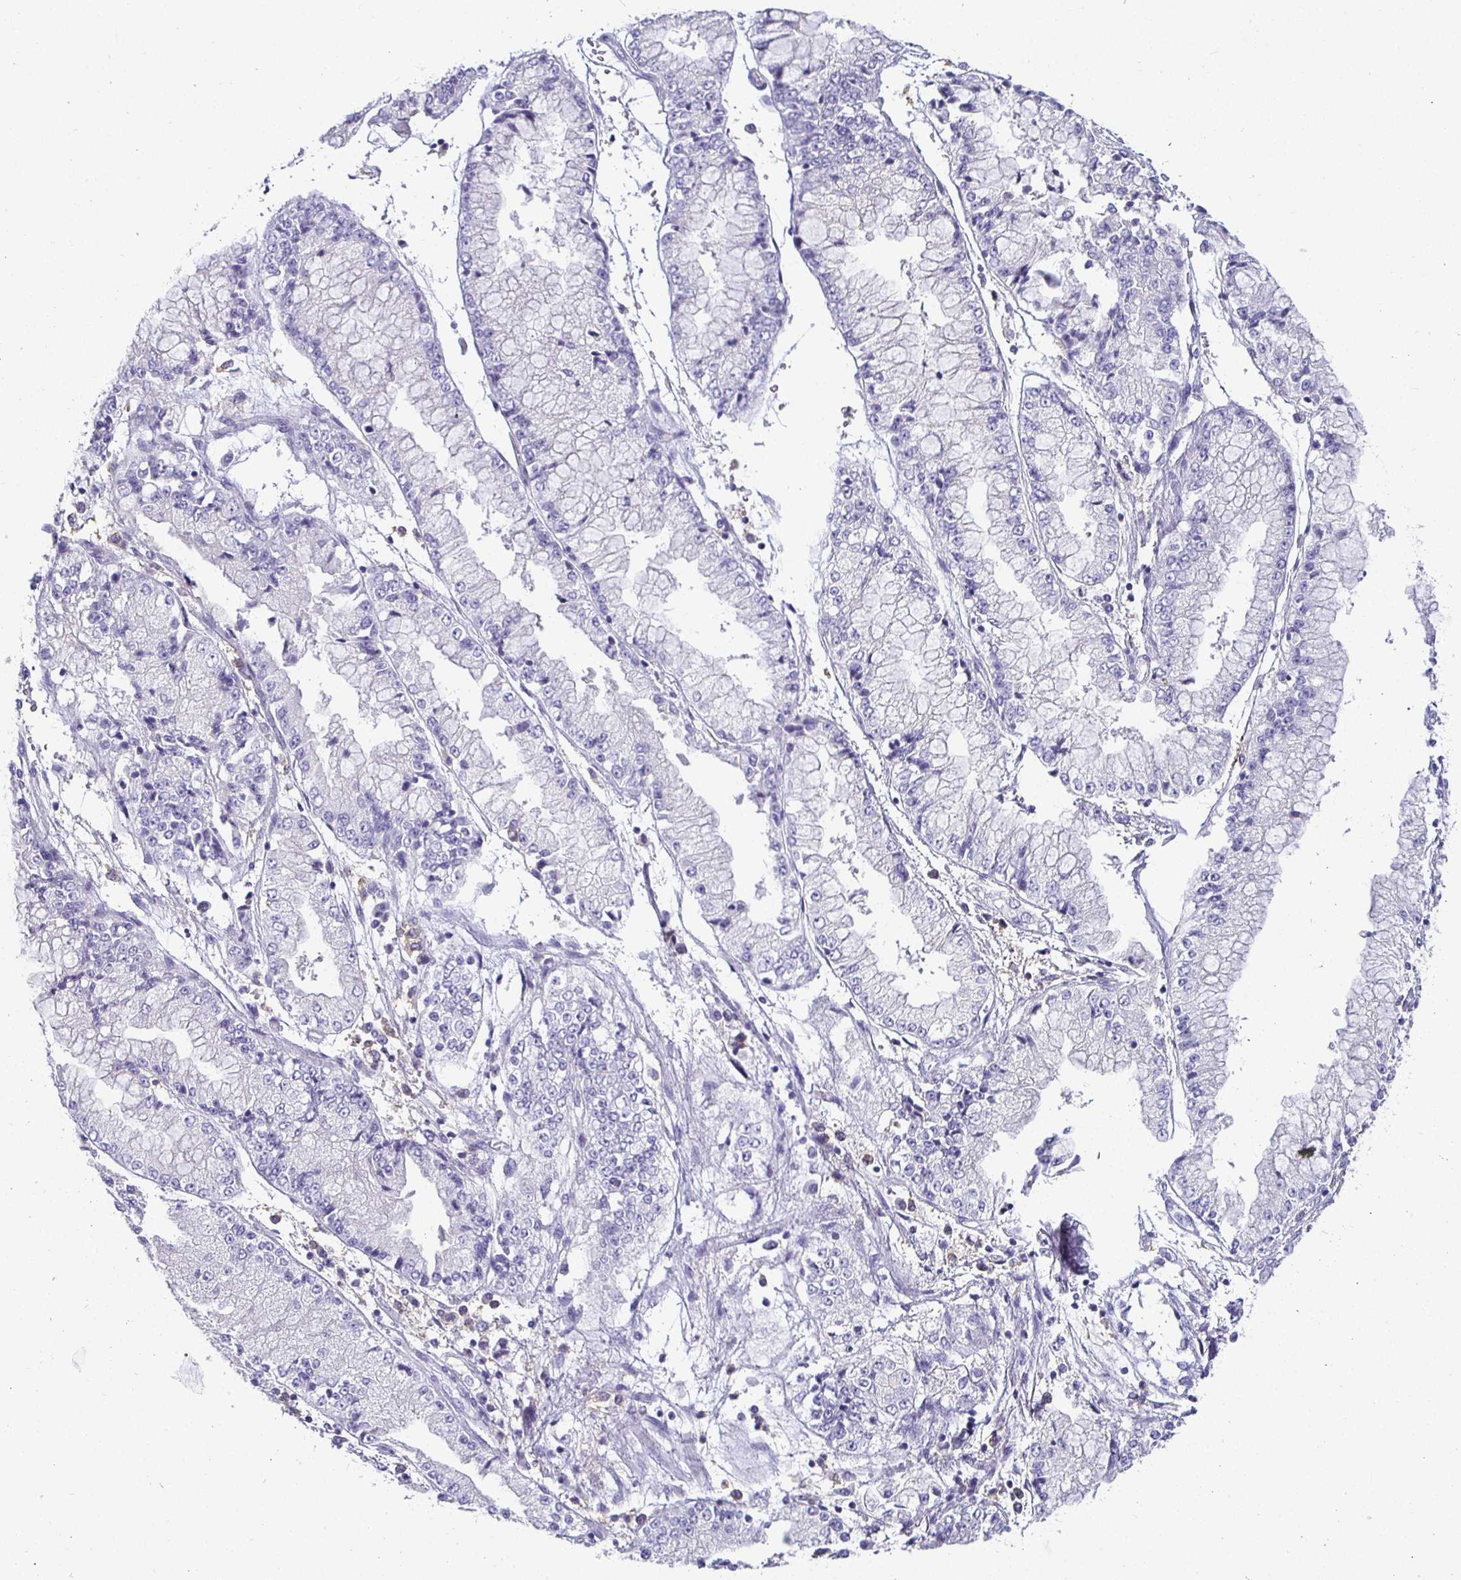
{"staining": {"intensity": "negative", "quantity": "none", "location": "none"}, "tissue": "stomach cancer", "cell_type": "Tumor cells", "image_type": "cancer", "snomed": [{"axis": "morphology", "description": "Adenocarcinoma, NOS"}, {"axis": "topography", "description": "Stomach, upper"}], "caption": "Immunohistochemistry image of neoplastic tissue: human stomach cancer (adenocarcinoma) stained with DAB reveals no significant protein staining in tumor cells.", "gene": "SIRPA", "patient": {"sex": "female", "age": 74}}